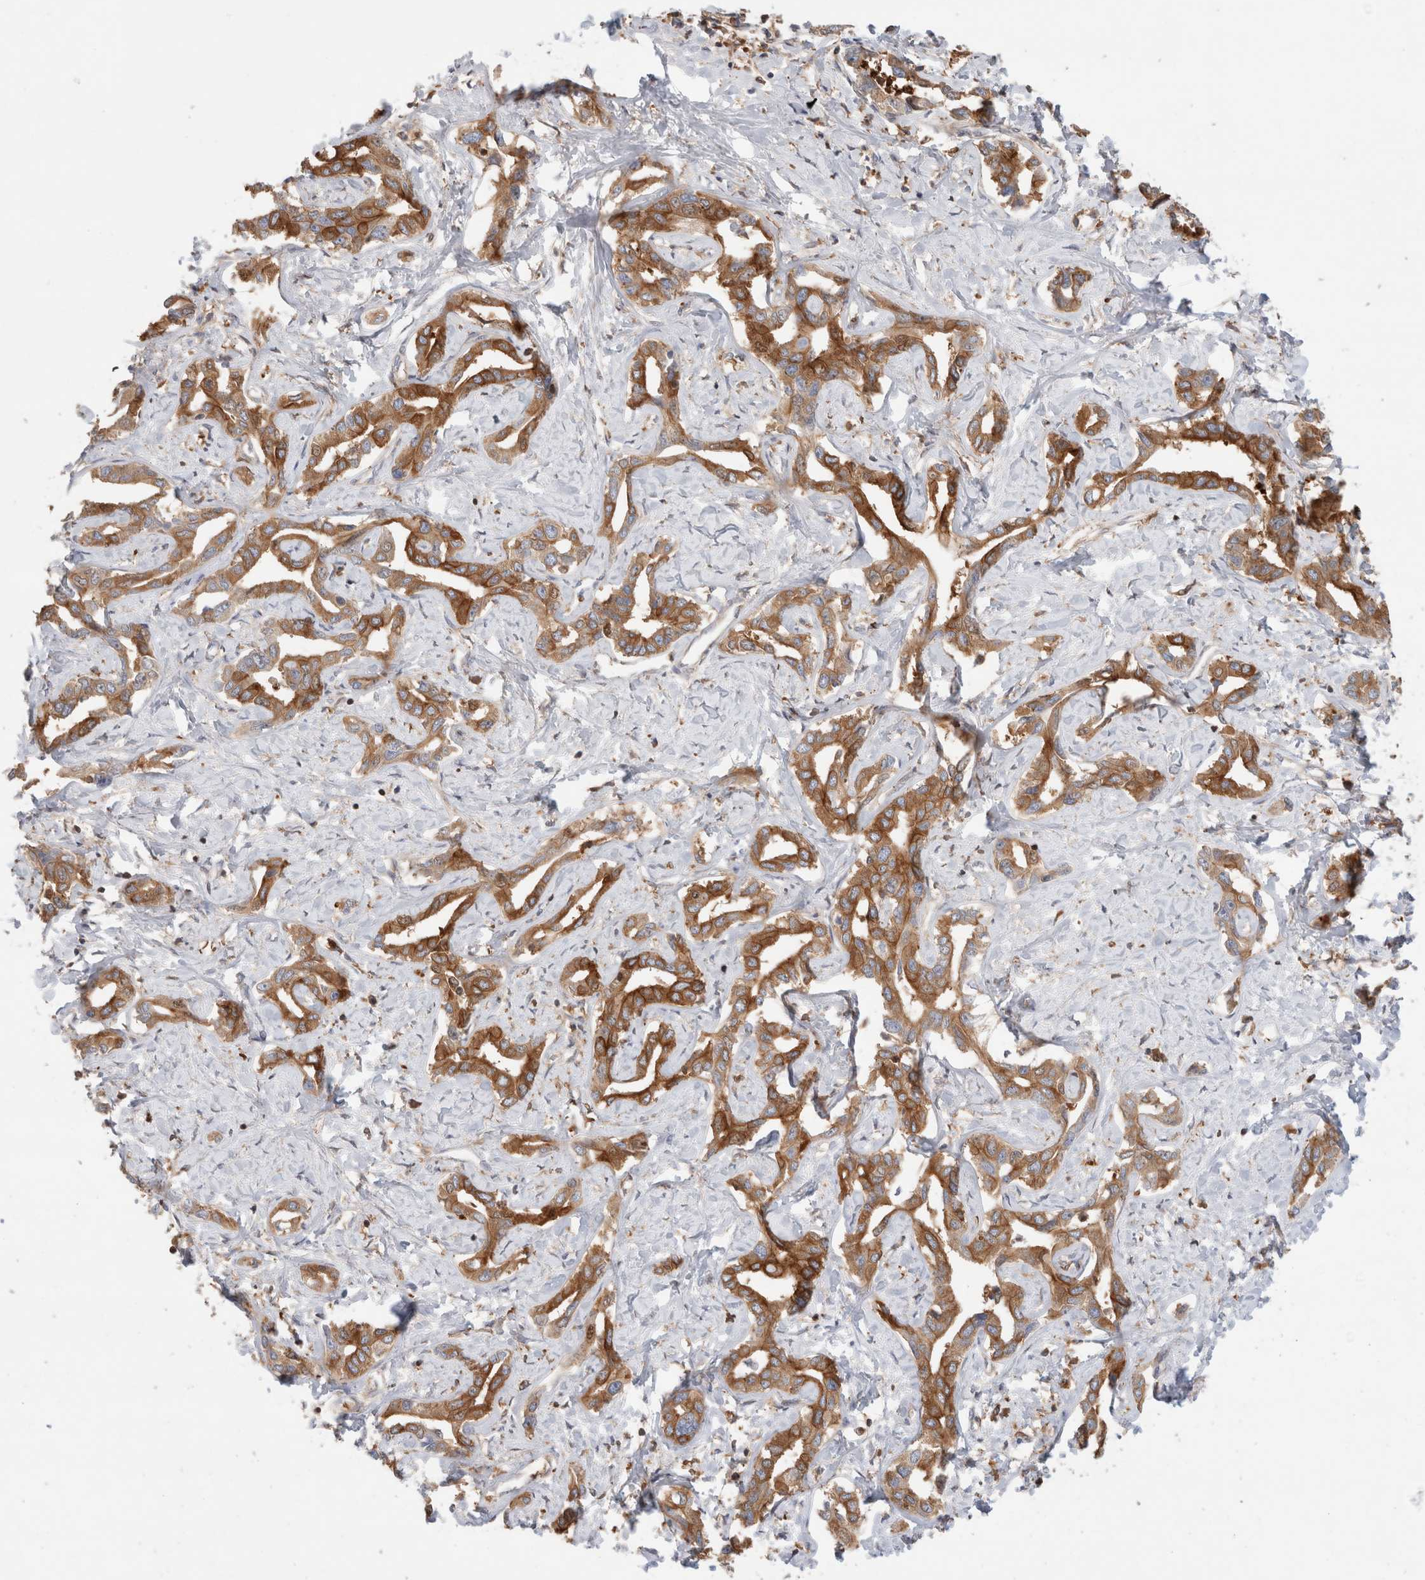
{"staining": {"intensity": "strong", "quantity": ">75%", "location": "cytoplasmic/membranous"}, "tissue": "liver cancer", "cell_type": "Tumor cells", "image_type": "cancer", "snomed": [{"axis": "morphology", "description": "Cholangiocarcinoma"}, {"axis": "topography", "description": "Liver"}], "caption": "A micrograph showing strong cytoplasmic/membranous expression in about >75% of tumor cells in cholangiocarcinoma (liver), as visualized by brown immunohistochemical staining.", "gene": "KLHL14", "patient": {"sex": "male", "age": 59}}